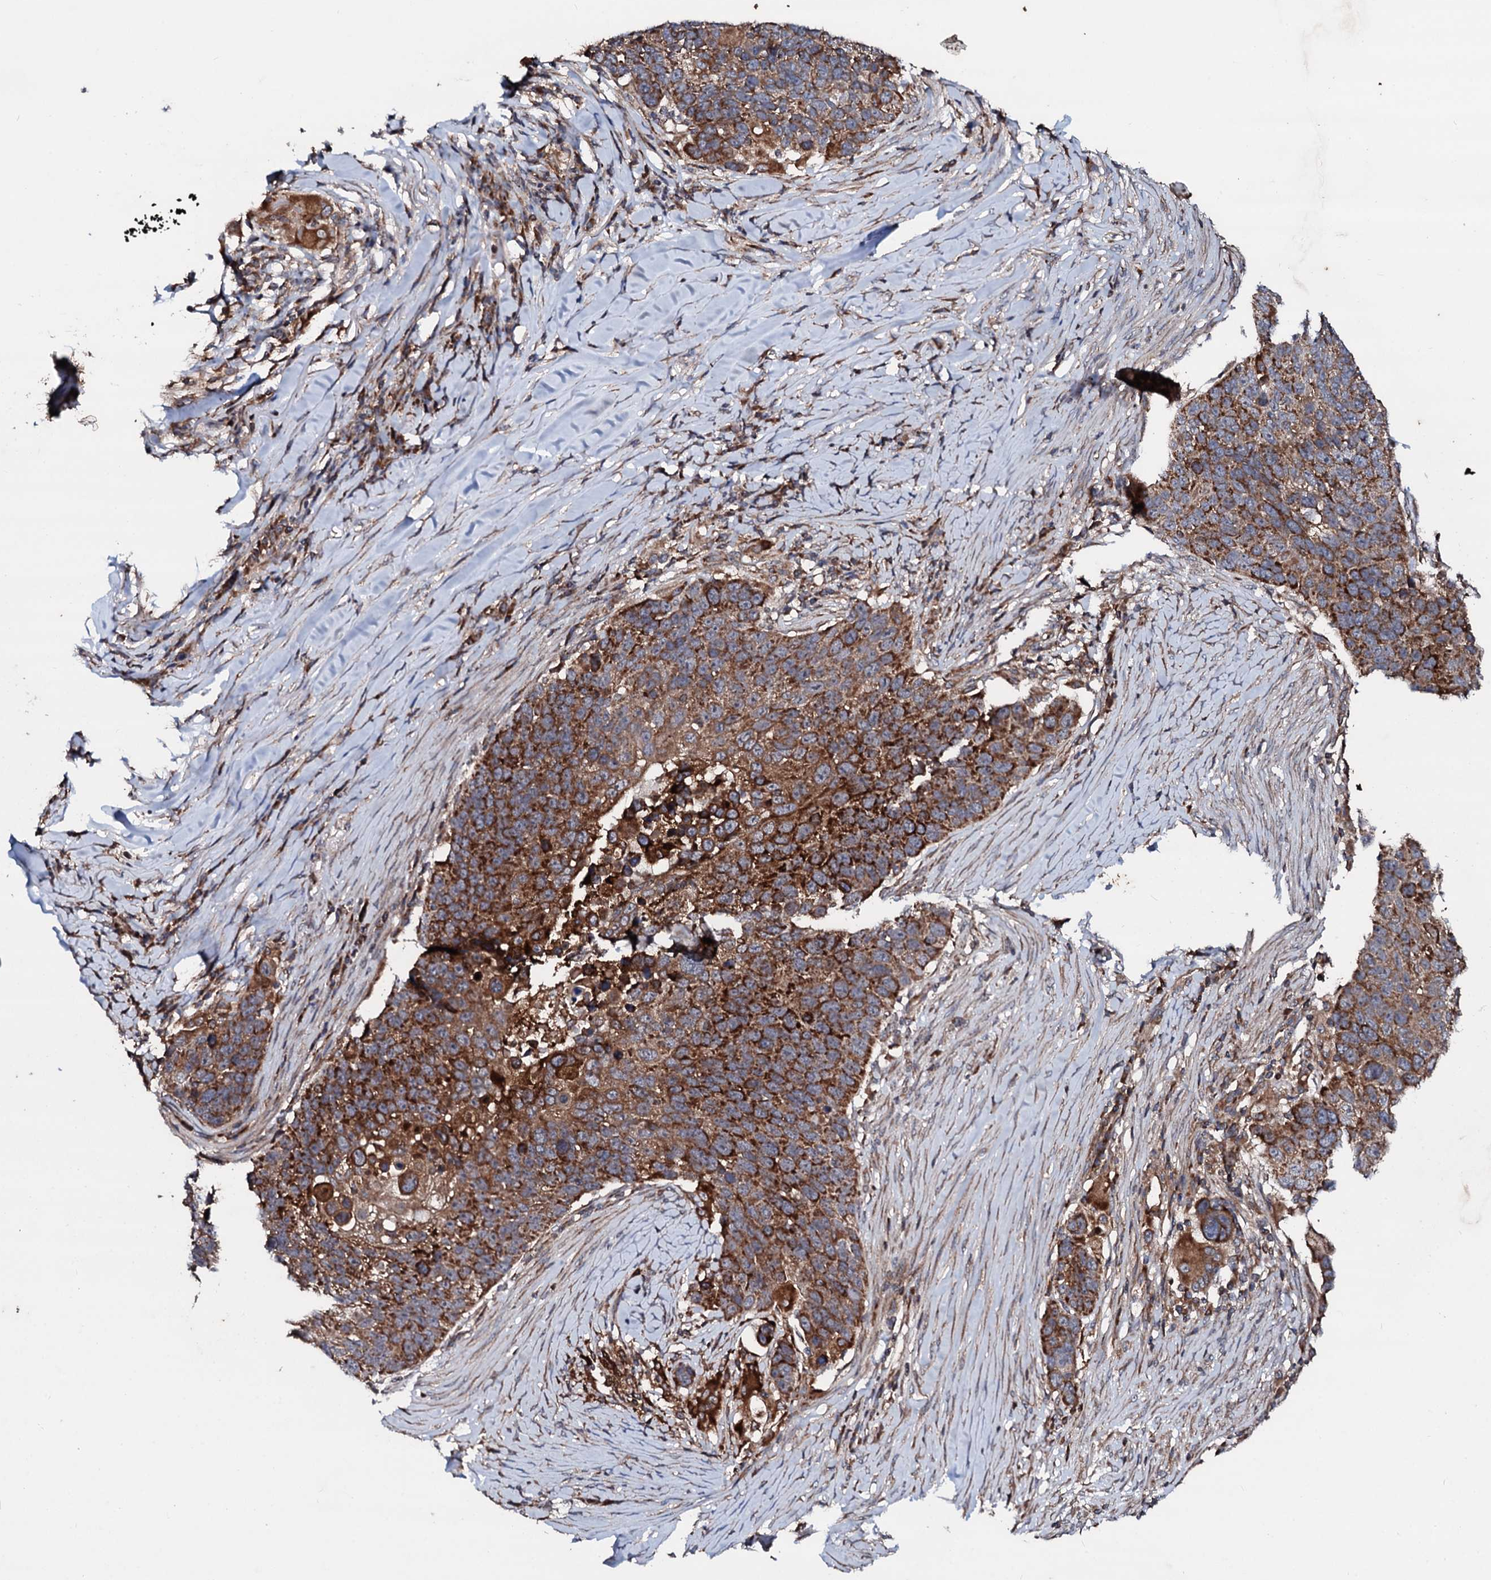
{"staining": {"intensity": "strong", "quantity": ">75%", "location": "cytoplasmic/membranous"}, "tissue": "lung cancer", "cell_type": "Tumor cells", "image_type": "cancer", "snomed": [{"axis": "morphology", "description": "Normal tissue, NOS"}, {"axis": "morphology", "description": "Squamous cell carcinoma, NOS"}, {"axis": "topography", "description": "Lymph node"}, {"axis": "topography", "description": "Lung"}], "caption": "A micrograph of human lung cancer (squamous cell carcinoma) stained for a protein exhibits strong cytoplasmic/membranous brown staining in tumor cells.", "gene": "SDHAF2", "patient": {"sex": "male", "age": 66}}